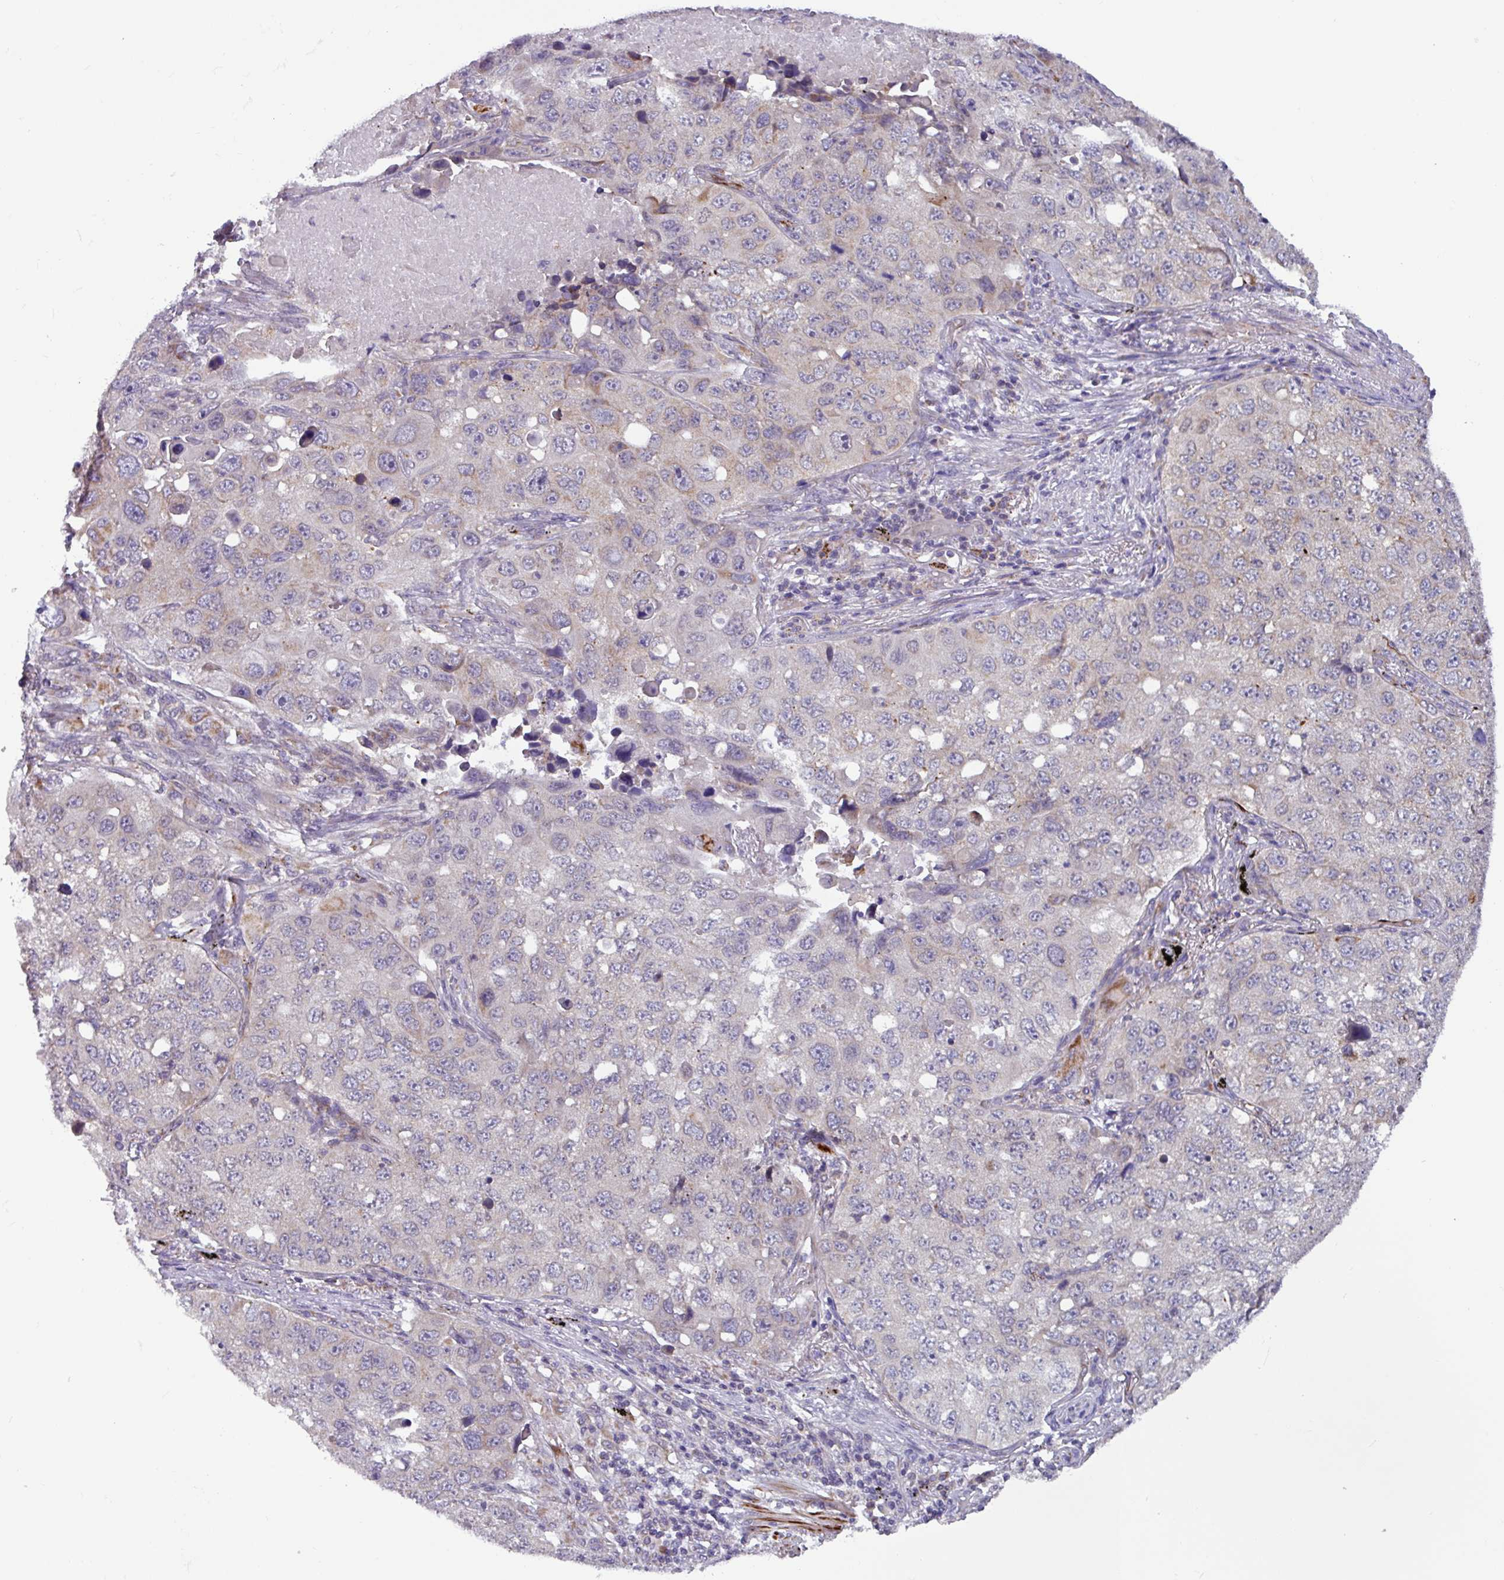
{"staining": {"intensity": "weak", "quantity": "<25%", "location": "cytoplasmic/membranous"}, "tissue": "lung cancer", "cell_type": "Tumor cells", "image_type": "cancer", "snomed": [{"axis": "morphology", "description": "Squamous cell carcinoma, NOS"}, {"axis": "topography", "description": "Lung"}], "caption": "High magnification brightfield microscopy of lung cancer stained with DAB (3,3'-diaminobenzidine) (brown) and counterstained with hematoxylin (blue): tumor cells show no significant positivity. (Brightfield microscopy of DAB immunohistochemistry (IHC) at high magnification).", "gene": "AKIRIN1", "patient": {"sex": "male", "age": 60}}